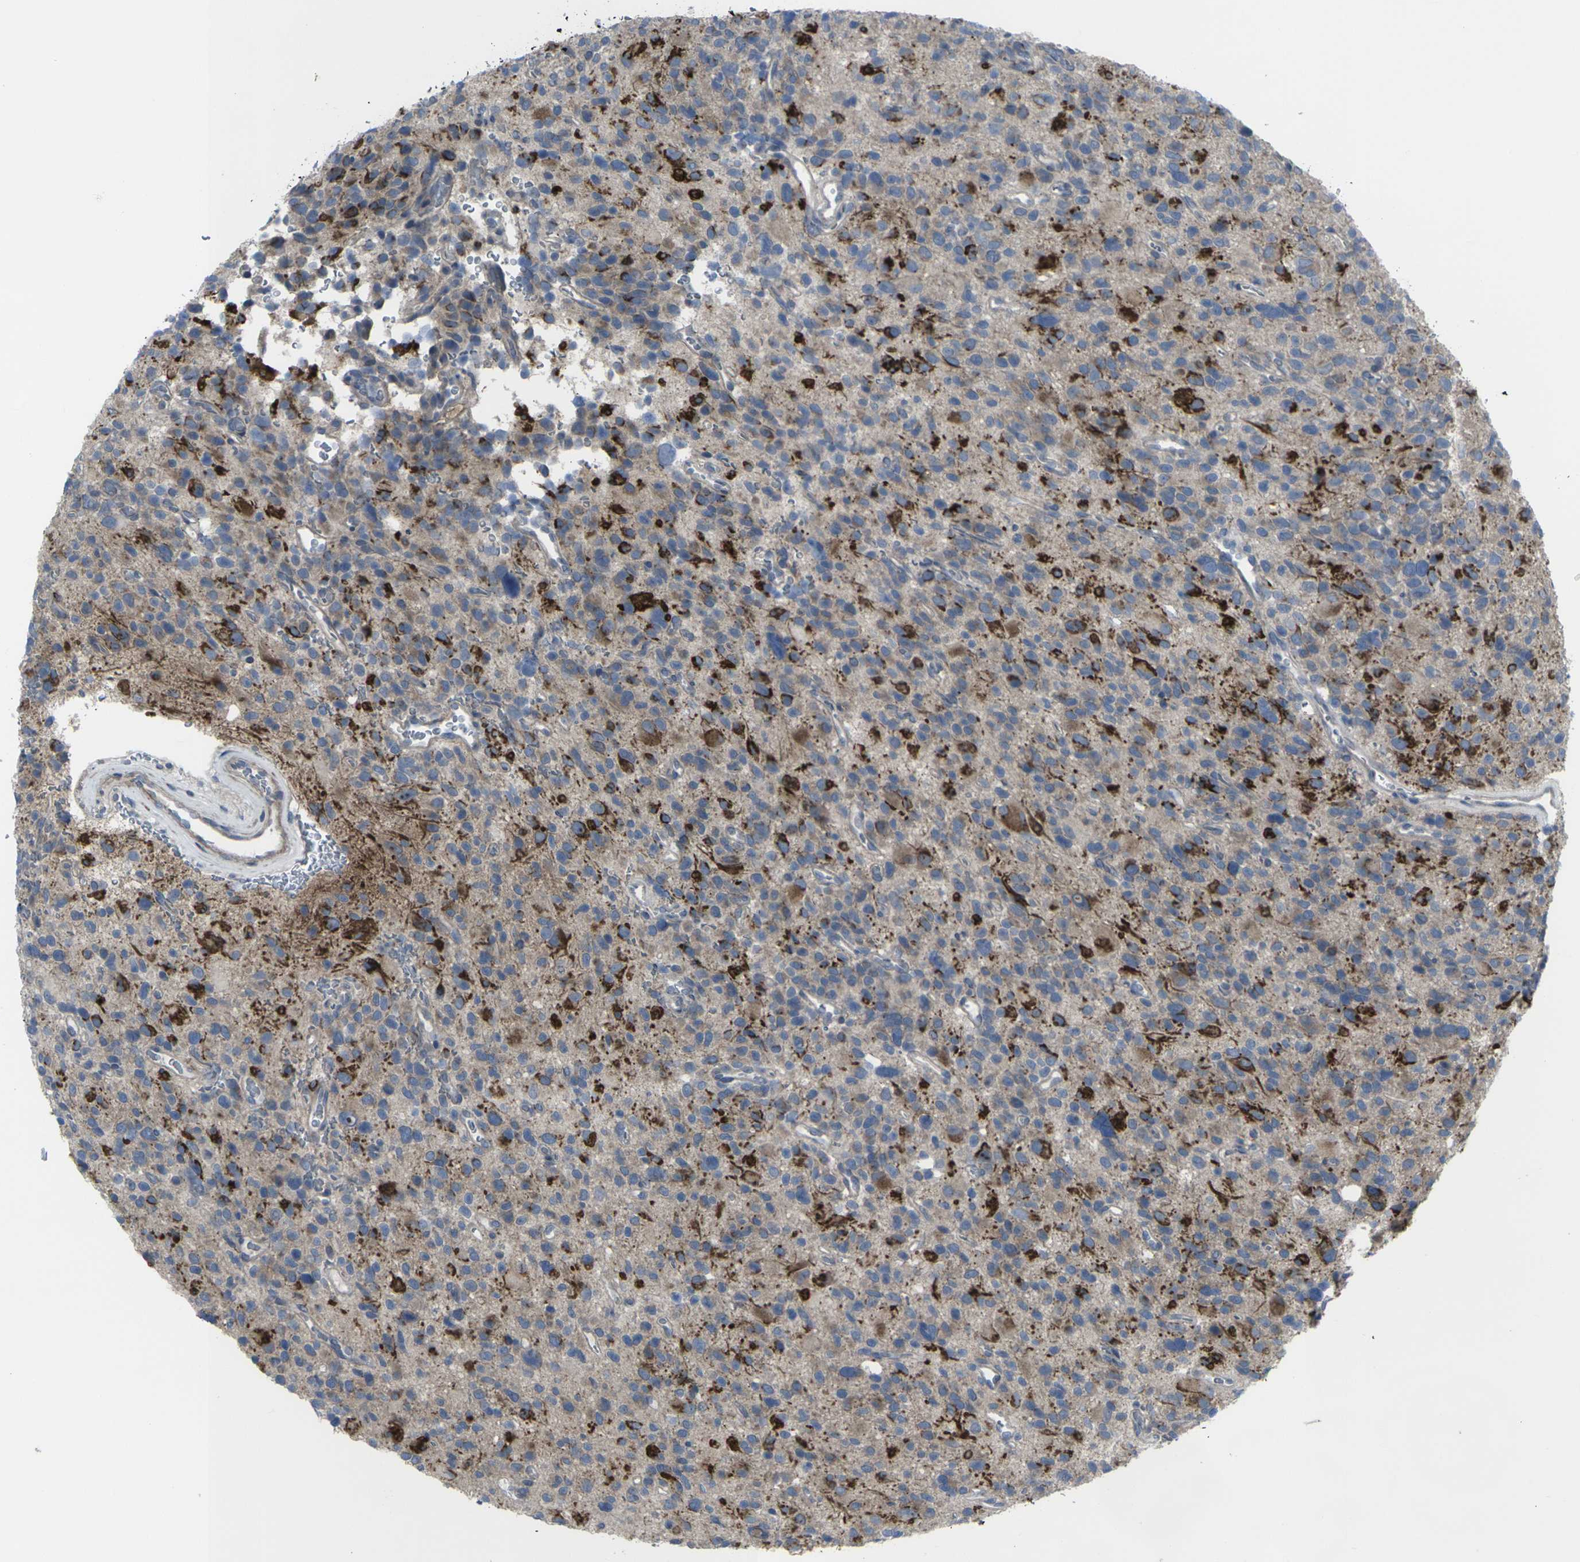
{"staining": {"intensity": "strong", "quantity": "25%-75%", "location": "cytoplasmic/membranous"}, "tissue": "glioma", "cell_type": "Tumor cells", "image_type": "cancer", "snomed": [{"axis": "morphology", "description": "Glioma, malignant, High grade"}, {"axis": "topography", "description": "Brain"}], "caption": "Immunohistochemical staining of human glioma exhibits high levels of strong cytoplasmic/membranous protein staining in about 25%-75% of tumor cells.", "gene": "CCR10", "patient": {"sex": "male", "age": 48}}